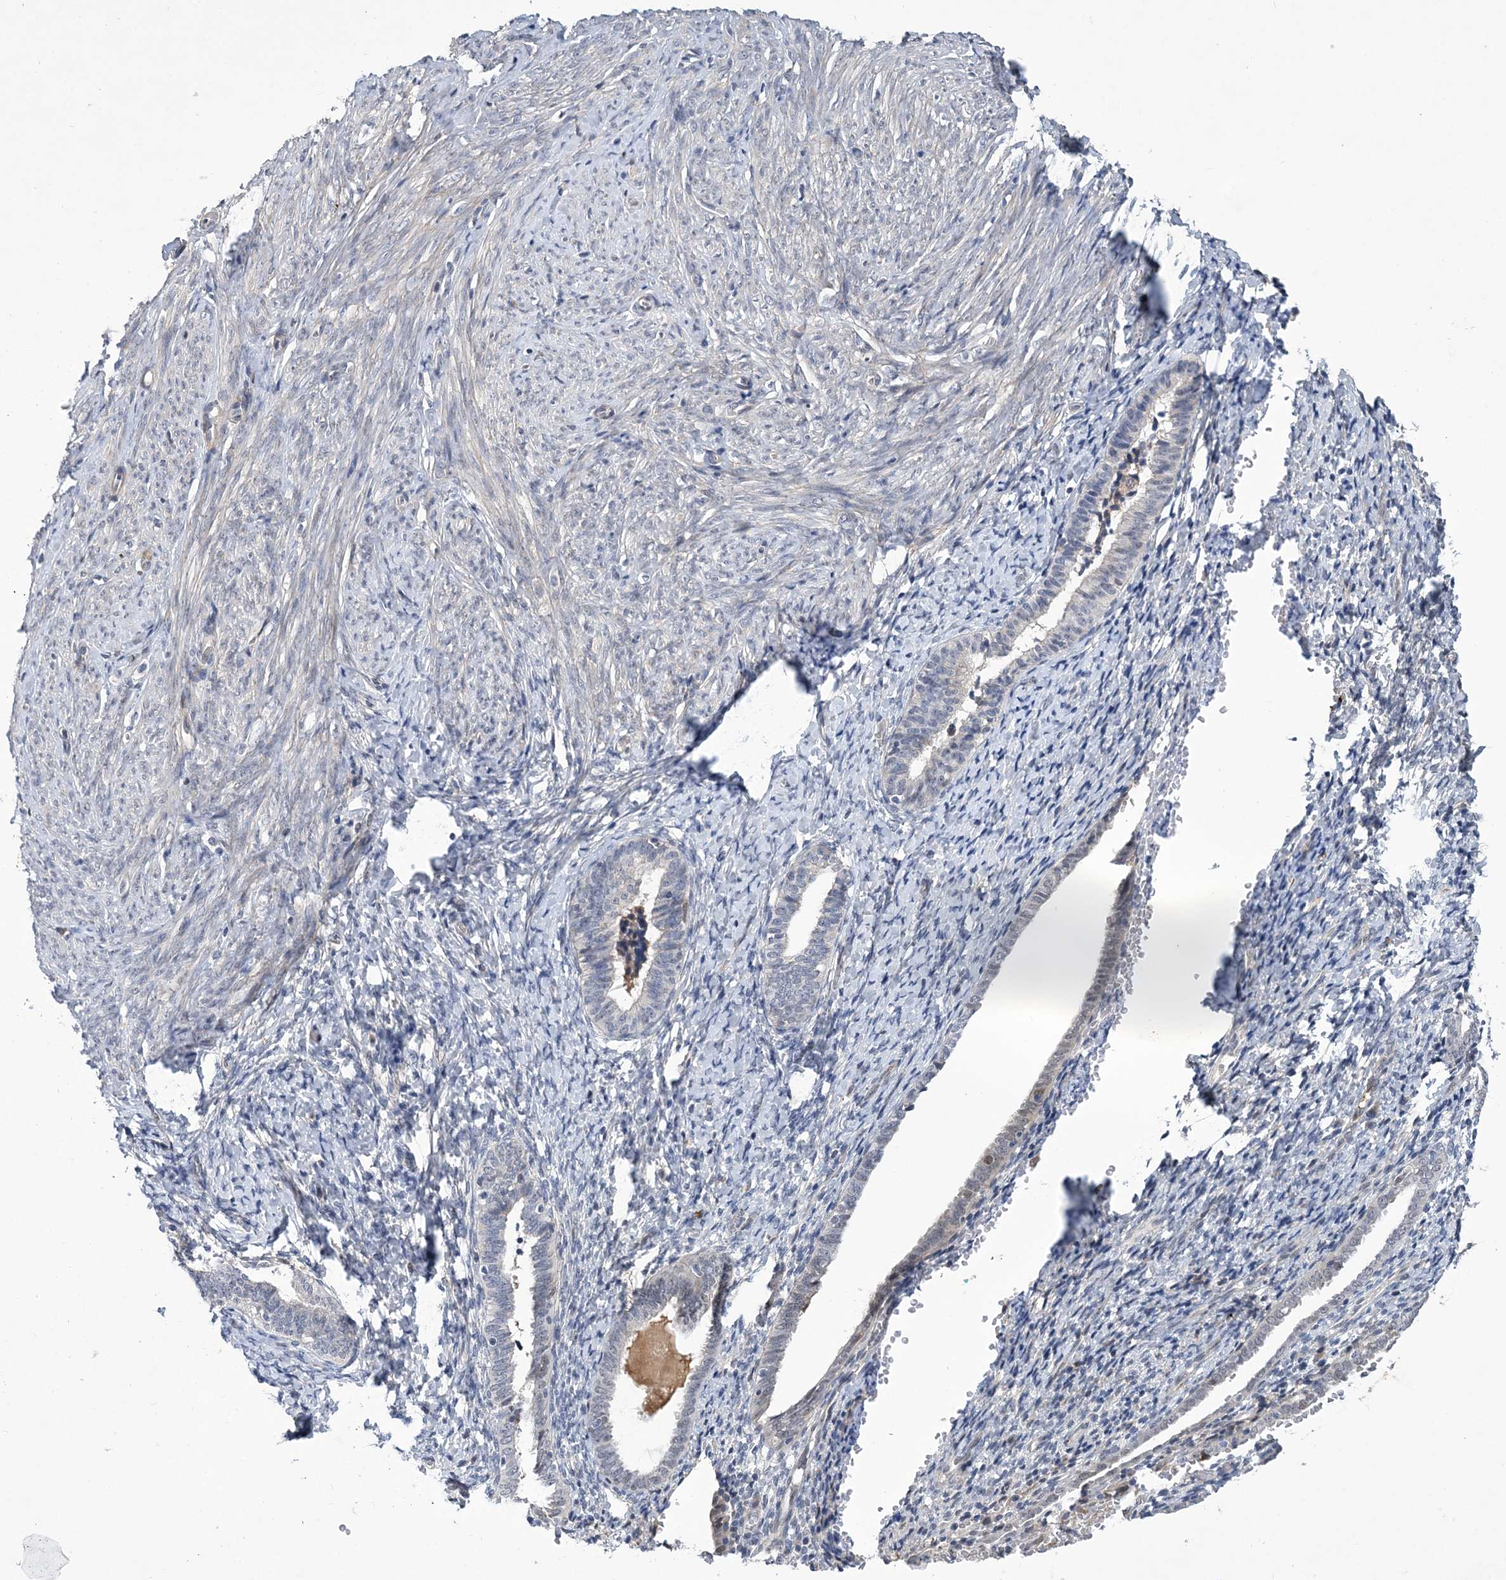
{"staining": {"intensity": "negative", "quantity": "none", "location": "none"}, "tissue": "endometrium", "cell_type": "Cells in endometrial stroma", "image_type": "normal", "snomed": [{"axis": "morphology", "description": "Normal tissue, NOS"}, {"axis": "topography", "description": "Endometrium"}], "caption": "Protein analysis of unremarkable endometrium demonstrates no significant staining in cells in endometrial stroma. (Brightfield microscopy of DAB immunohistochemistry (IHC) at high magnification).", "gene": "FAM217A", "patient": {"sex": "female", "age": 72}}